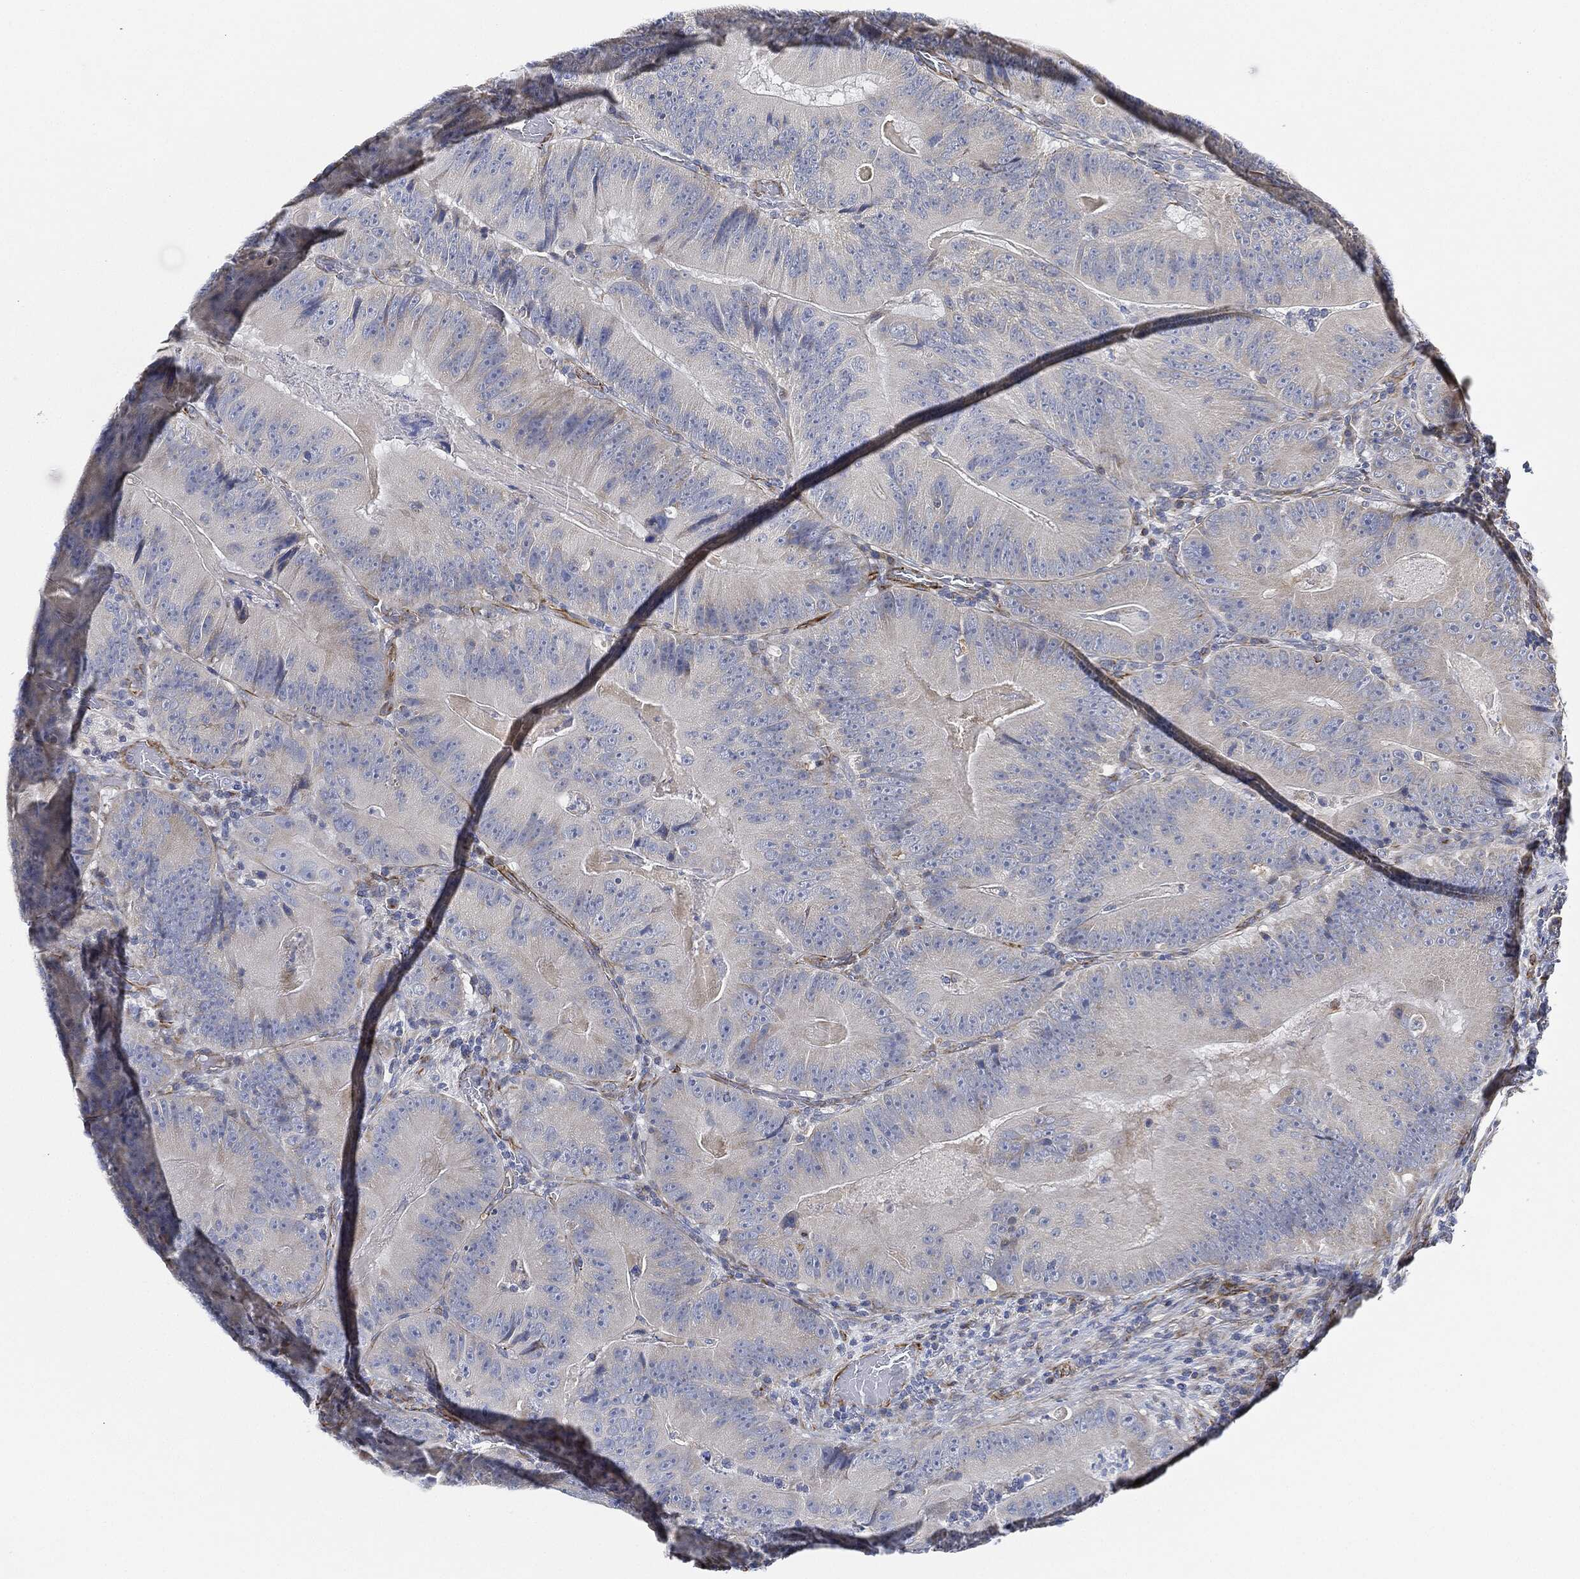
{"staining": {"intensity": "negative", "quantity": "none", "location": "none"}, "tissue": "colorectal cancer", "cell_type": "Tumor cells", "image_type": "cancer", "snomed": [{"axis": "morphology", "description": "Adenocarcinoma, NOS"}, {"axis": "topography", "description": "Colon"}], "caption": "Immunohistochemical staining of colorectal cancer (adenocarcinoma) exhibits no significant positivity in tumor cells.", "gene": "THSD1", "patient": {"sex": "female", "age": 86}}